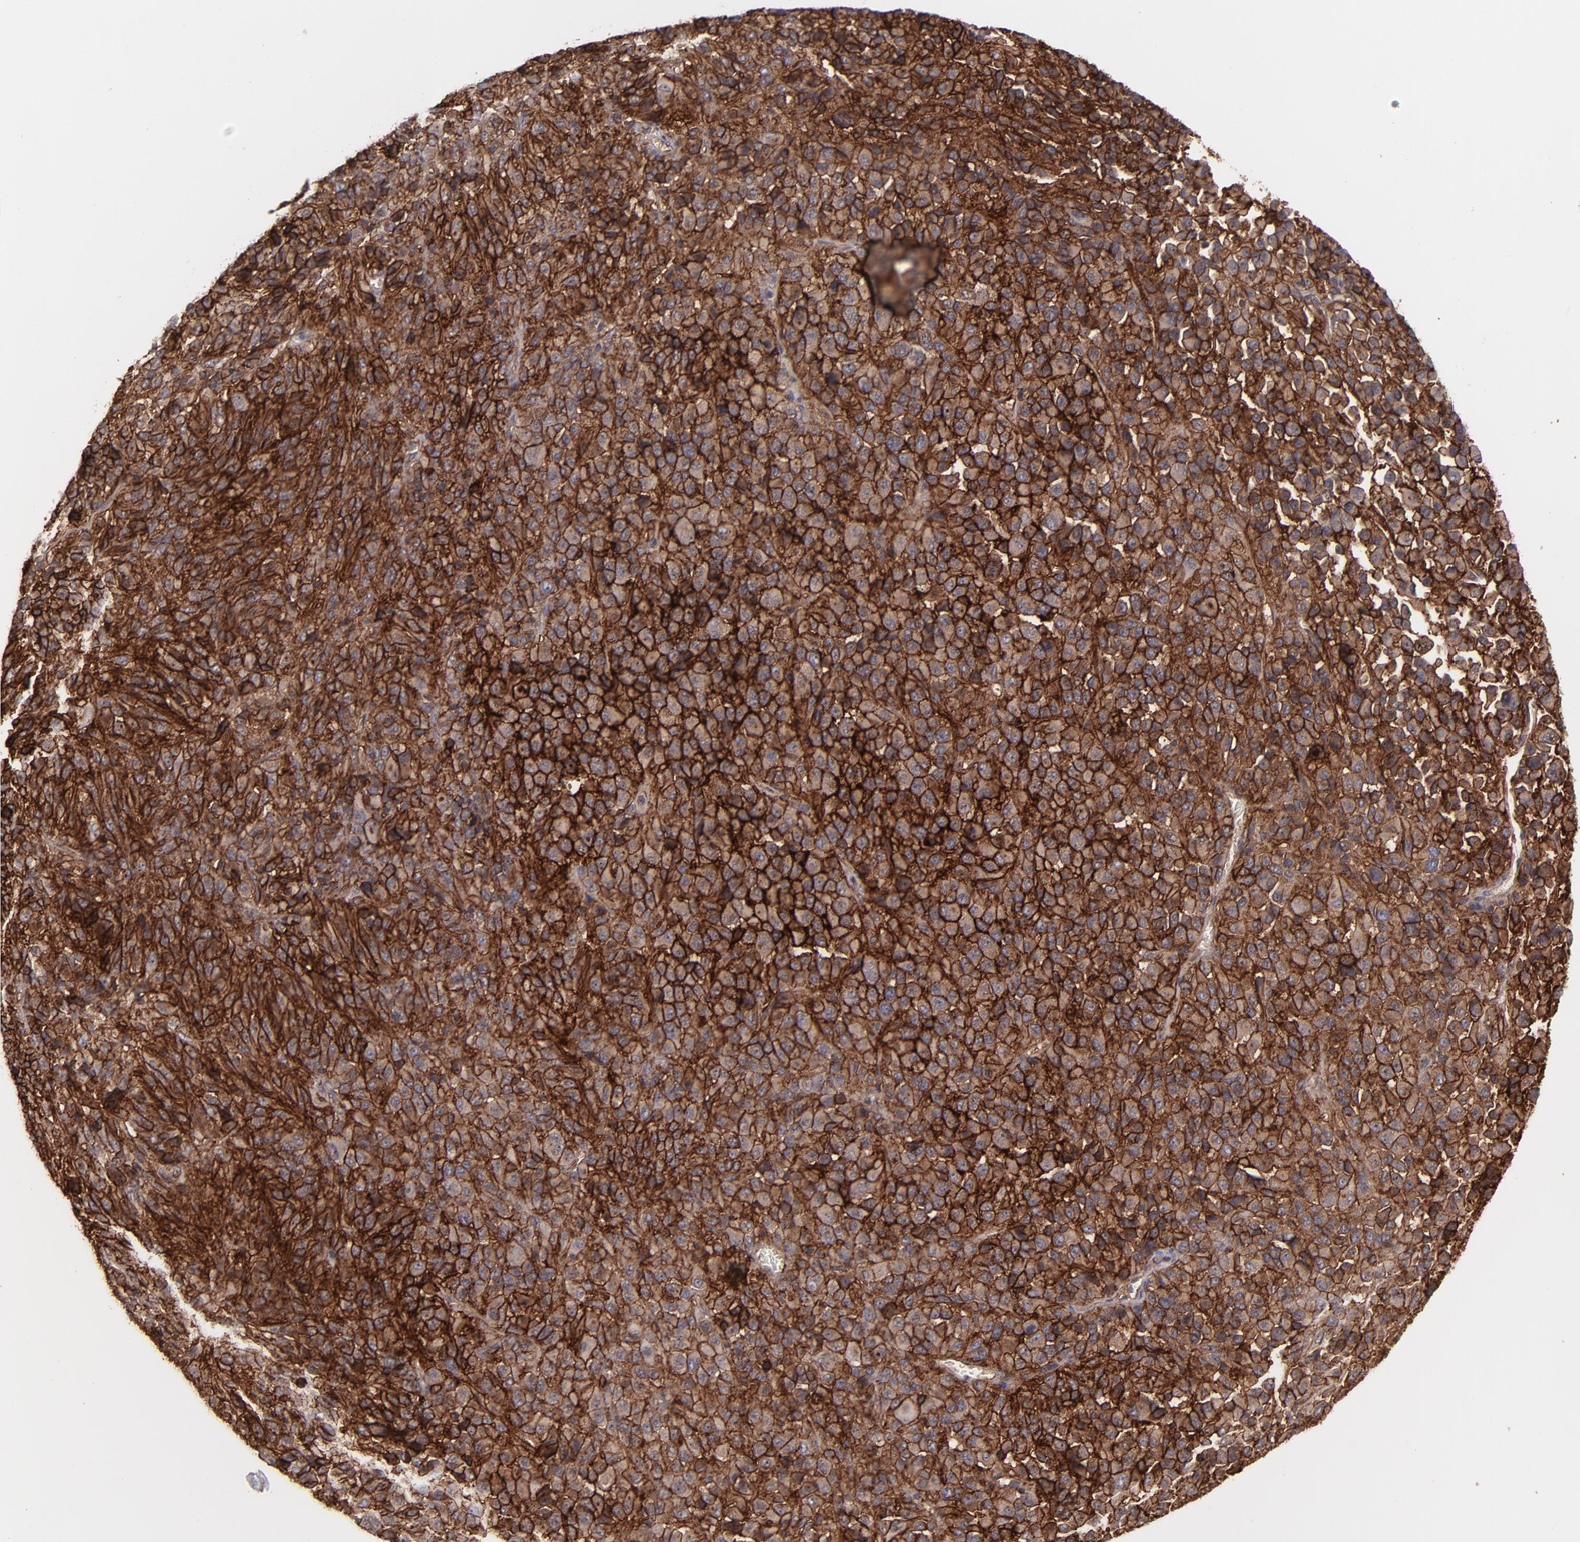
{"staining": {"intensity": "strong", "quantity": ">75%", "location": "cytoplasmic/membranous"}, "tissue": "melanoma", "cell_type": "Tumor cells", "image_type": "cancer", "snomed": [{"axis": "morphology", "description": "Malignant melanoma, Metastatic site"}, {"axis": "topography", "description": "Lung"}], "caption": "The immunohistochemical stain labels strong cytoplasmic/membranous expression in tumor cells of malignant melanoma (metastatic site) tissue.", "gene": "ICAM1", "patient": {"sex": "male", "age": 64}}